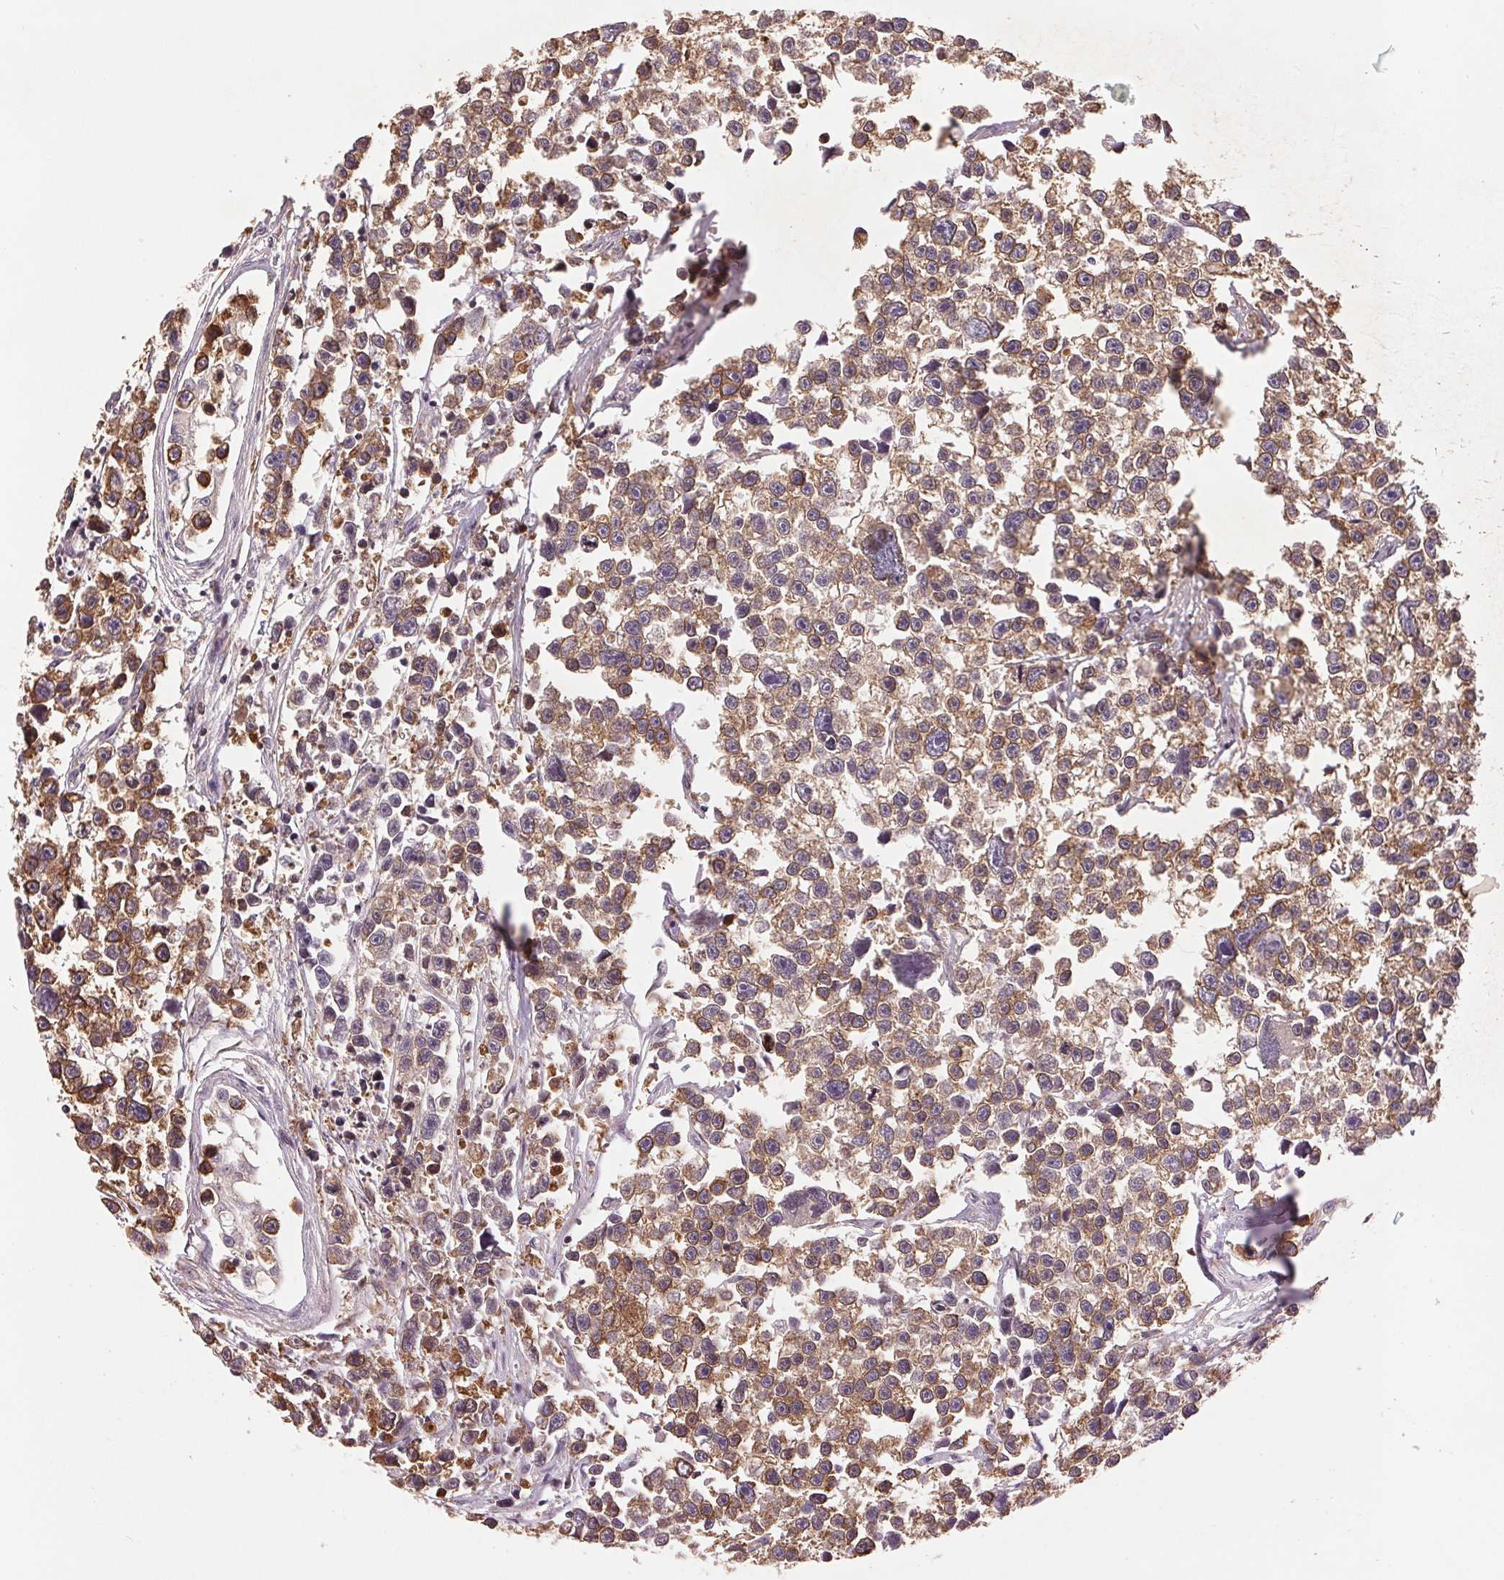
{"staining": {"intensity": "moderate", "quantity": "25%-75%", "location": "cytoplasmic/membranous"}, "tissue": "testis cancer", "cell_type": "Tumor cells", "image_type": "cancer", "snomed": [{"axis": "morphology", "description": "Seminoma, NOS"}, {"axis": "topography", "description": "Testis"}], "caption": "Testis cancer was stained to show a protein in brown. There is medium levels of moderate cytoplasmic/membranous positivity in about 25%-75% of tumor cells. (DAB (3,3'-diaminobenzidine) IHC, brown staining for protein, blue staining for nuclei).", "gene": "BTF3L4", "patient": {"sex": "male", "age": 26}}